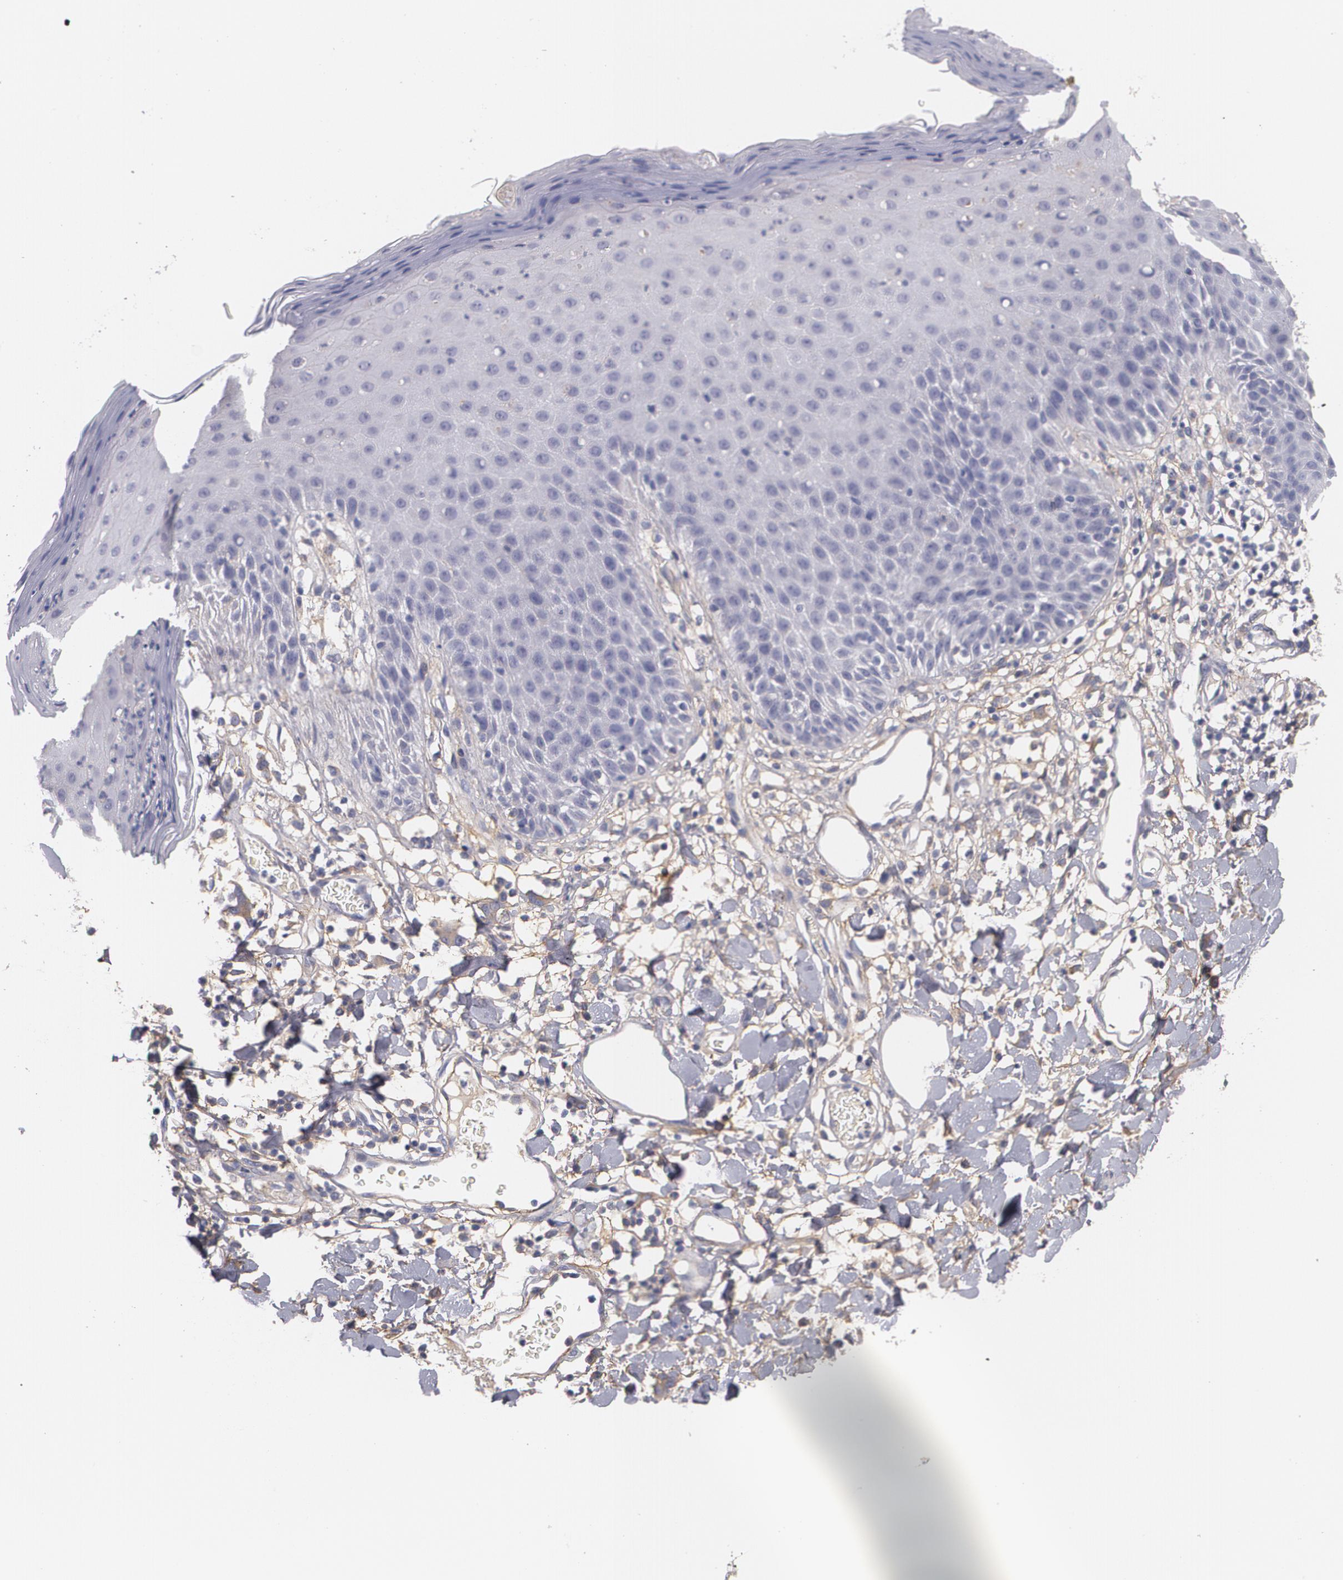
{"staining": {"intensity": "negative", "quantity": "none", "location": "none"}, "tissue": "skin", "cell_type": "Epidermal cells", "image_type": "normal", "snomed": [{"axis": "morphology", "description": "Normal tissue, NOS"}, {"axis": "topography", "description": "Vulva"}, {"axis": "topography", "description": "Peripheral nerve tissue"}], "caption": "Immunohistochemistry of normal skin demonstrates no expression in epidermal cells.", "gene": "FBLN1", "patient": {"sex": "female", "age": 68}}